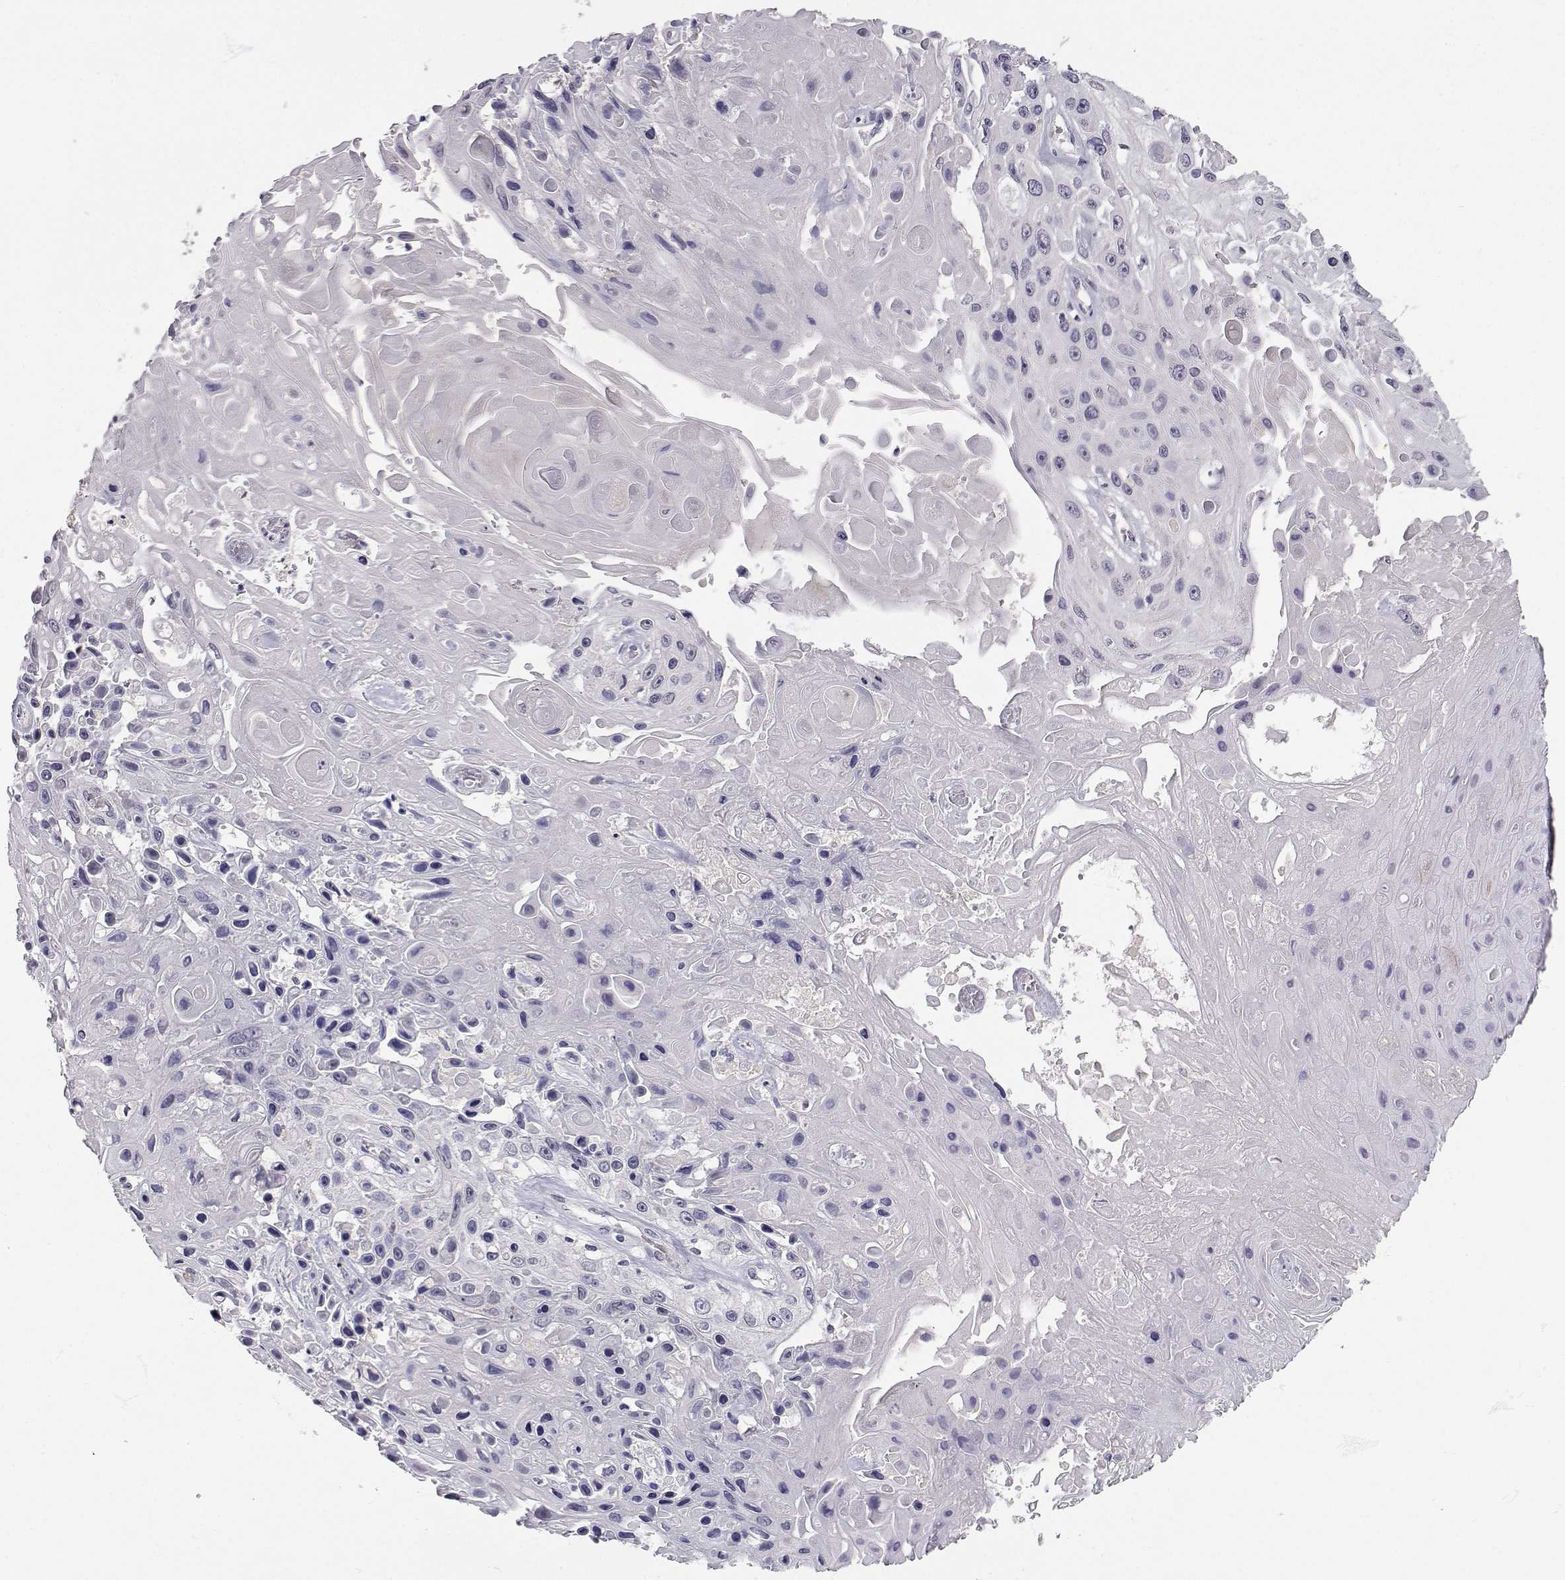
{"staining": {"intensity": "negative", "quantity": "none", "location": "none"}, "tissue": "skin cancer", "cell_type": "Tumor cells", "image_type": "cancer", "snomed": [{"axis": "morphology", "description": "Squamous cell carcinoma, NOS"}, {"axis": "topography", "description": "Skin"}], "caption": "The micrograph reveals no significant positivity in tumor cells of squamous cell carcinoma (skin).", "gene": "SLC6A3", "patient": {"sex": "male", "age": 82}}